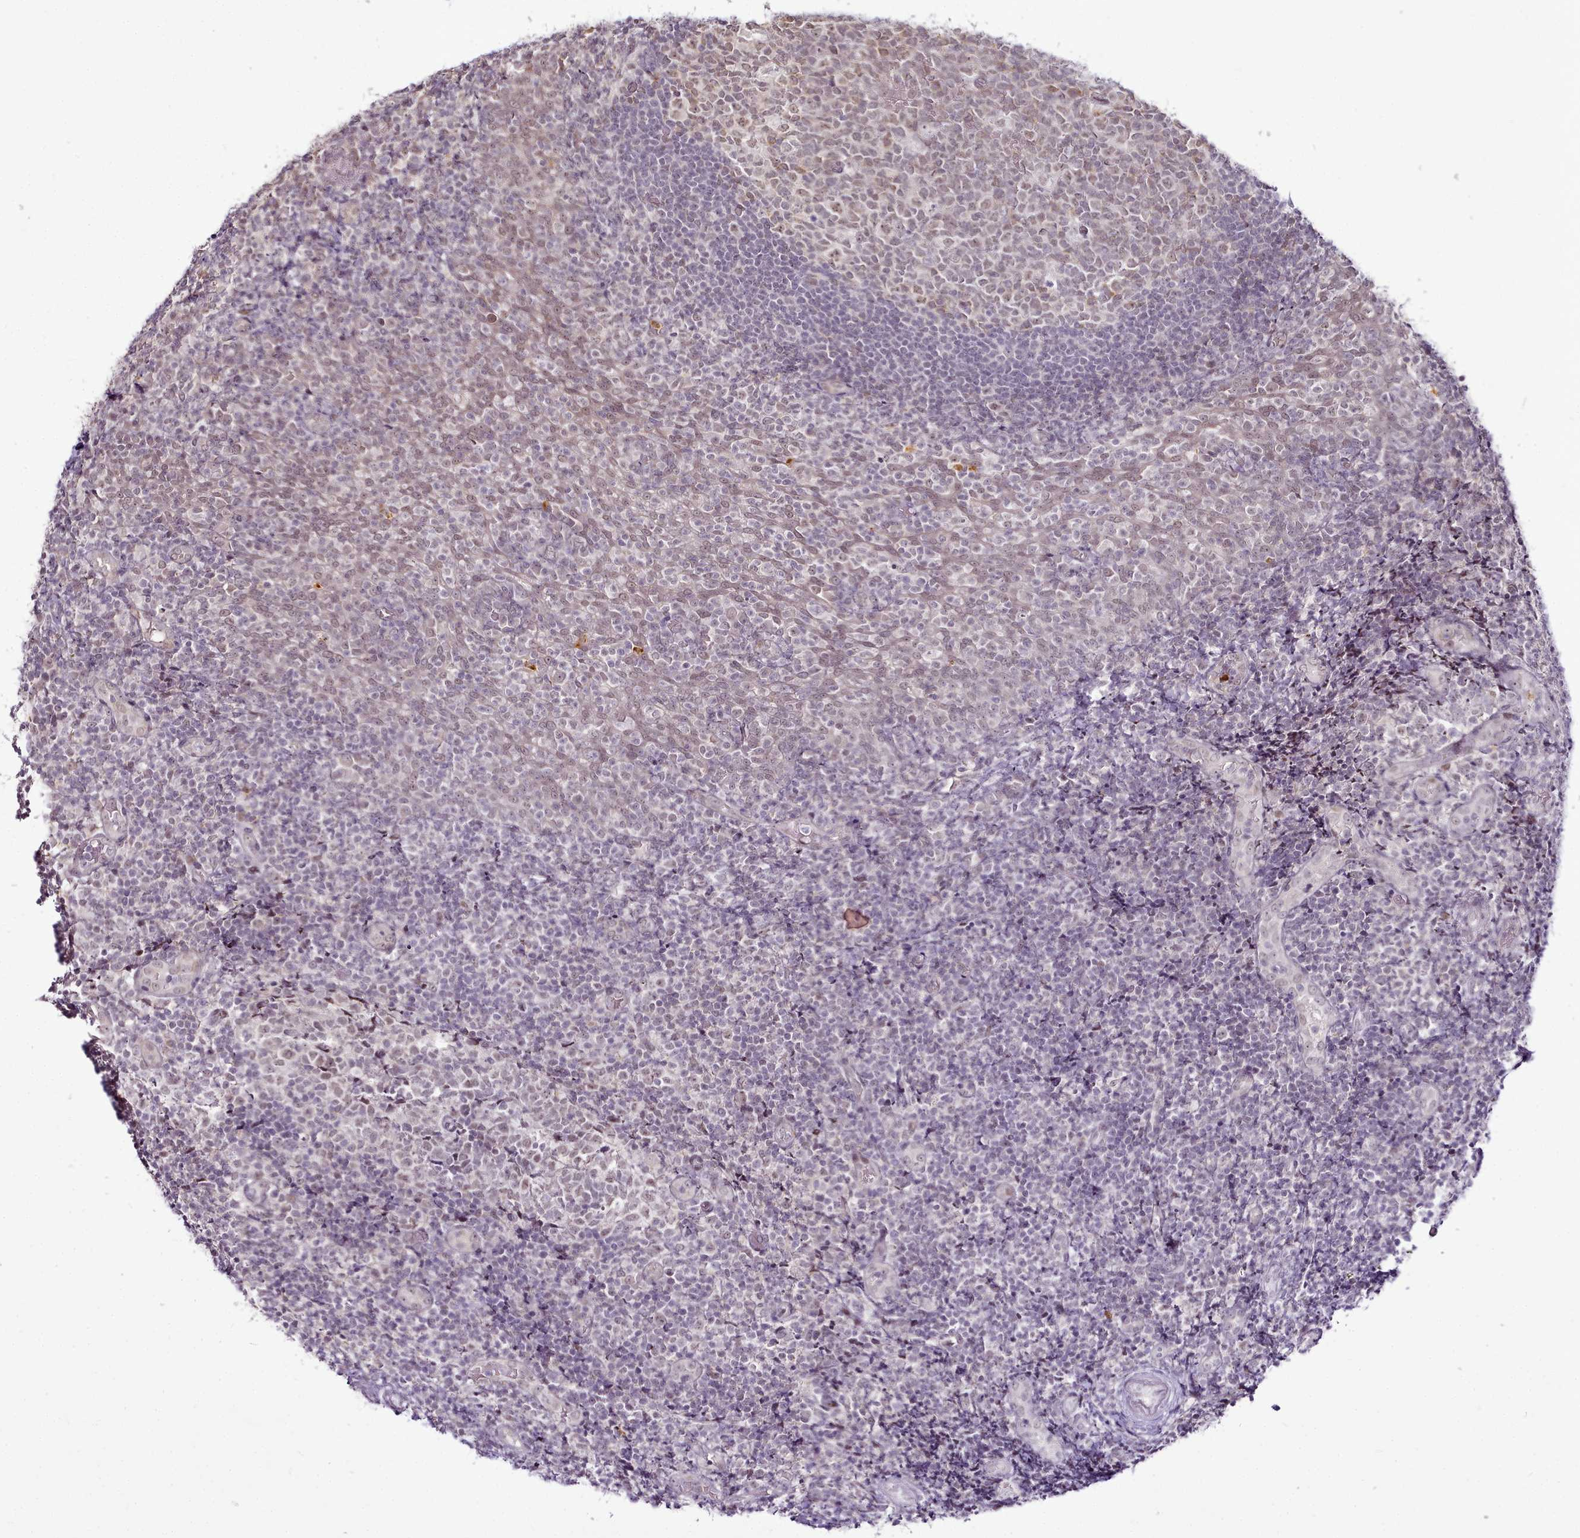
{"staining": {"intensity": "weak", "quantity": "<25%", "location": "nuclear"}, "tissue": "tonsil", "cell_type": "Germinal center cells", "image_type": "normal", "snomed": [{"axis": "morphology", "description": "Normal tissue, NOS"}, {"axis": "topography", "description": "Tonsil"}], "caption": "Image shows no significant protein expression in germinal center cells of normal tonsil.", "gene": "SYT15B", "patient": {"sex": "female", "age": 19}}